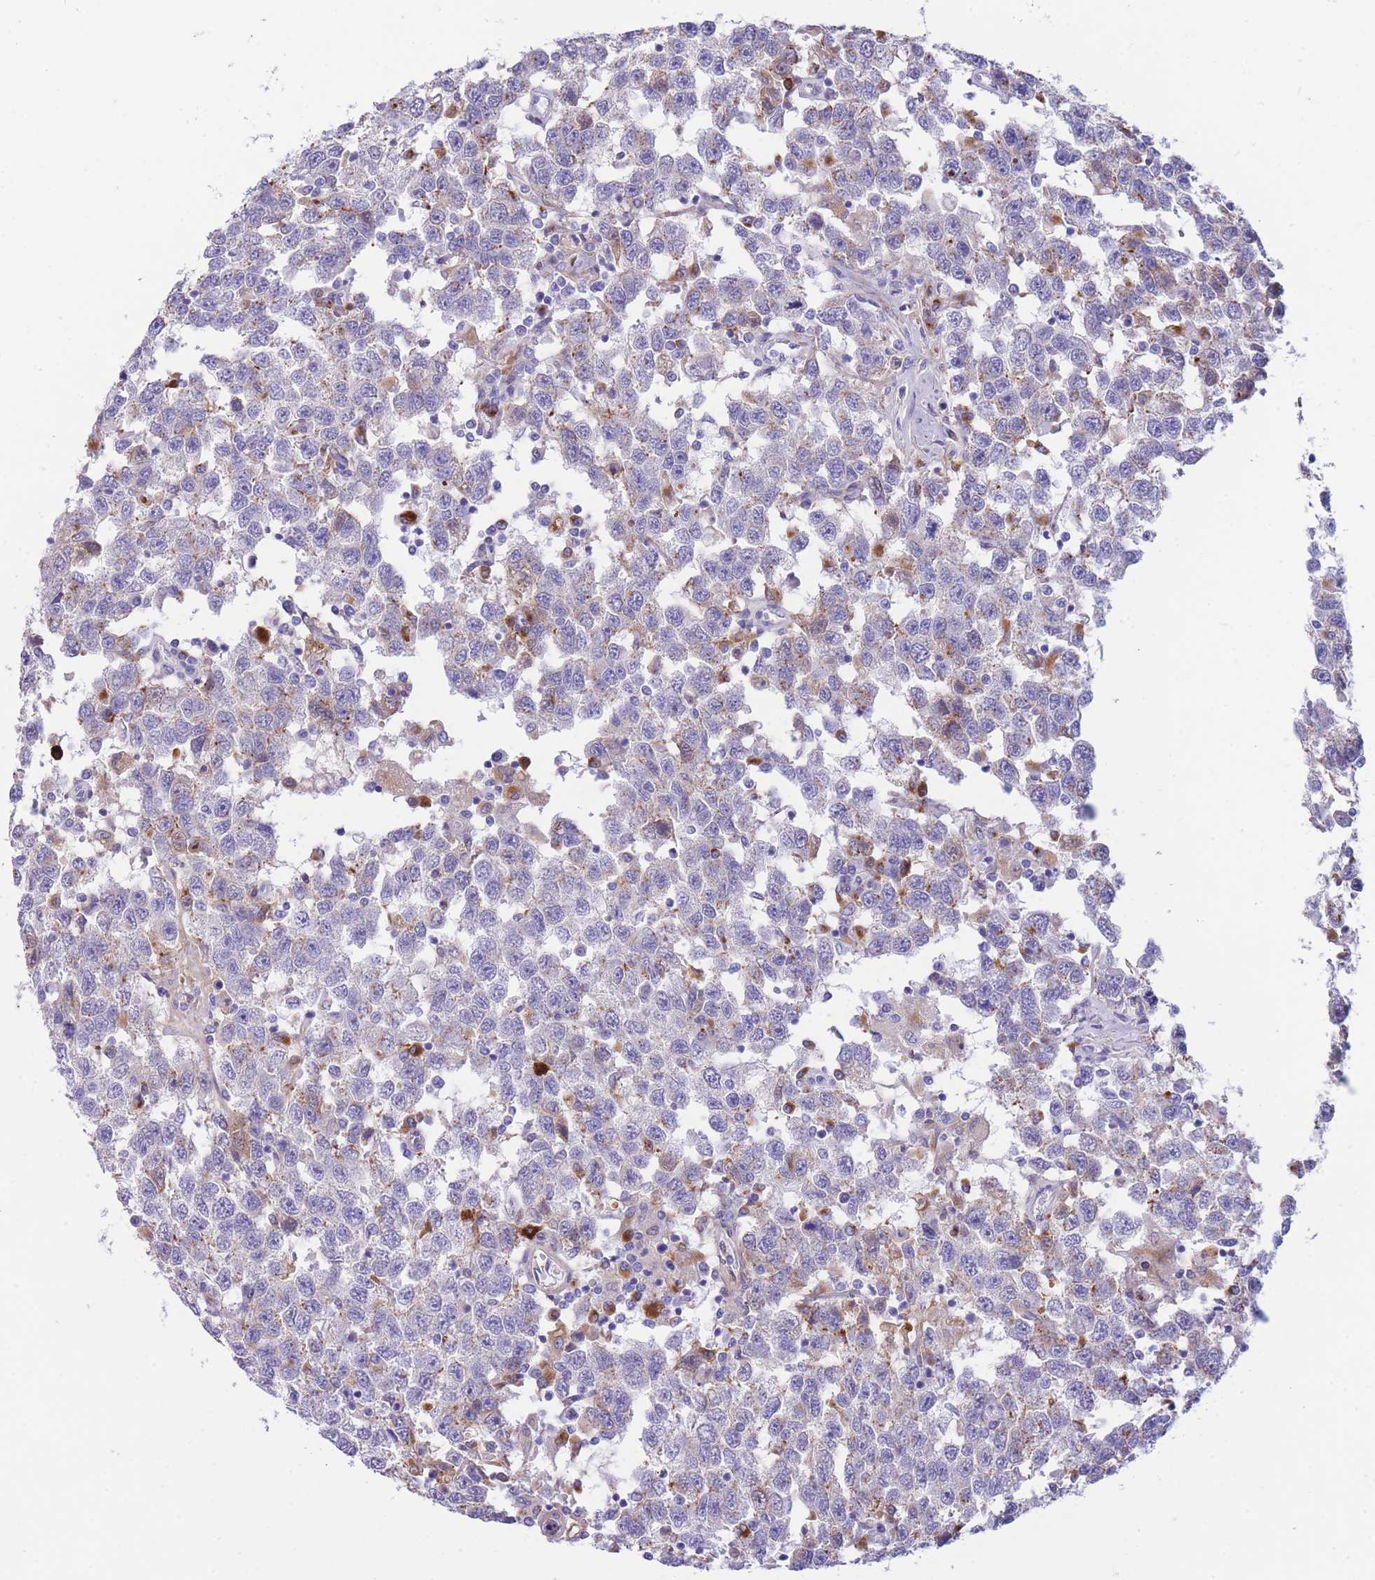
{"staining": {"intensity": "weak", "quantity": "<25%", "location": "cytoplasmic/membranous"}, "tissue": "testis cancer", "cell_type": "Tumor cells", "image_type": "cancer", "snomed": [{"axis": "morphology", "description": "Seminoma, NOS"}, {"axis": "topography", "description": "Testis"}], "caption": "DAB immunohistochemical staining of human testis cancer demonstrates no significant positivity in tumor cells. (IHC, brightfield microscopy, high magnification).", "gene": "PLBD1", "patient": {"sex": "male", "age": 41}}